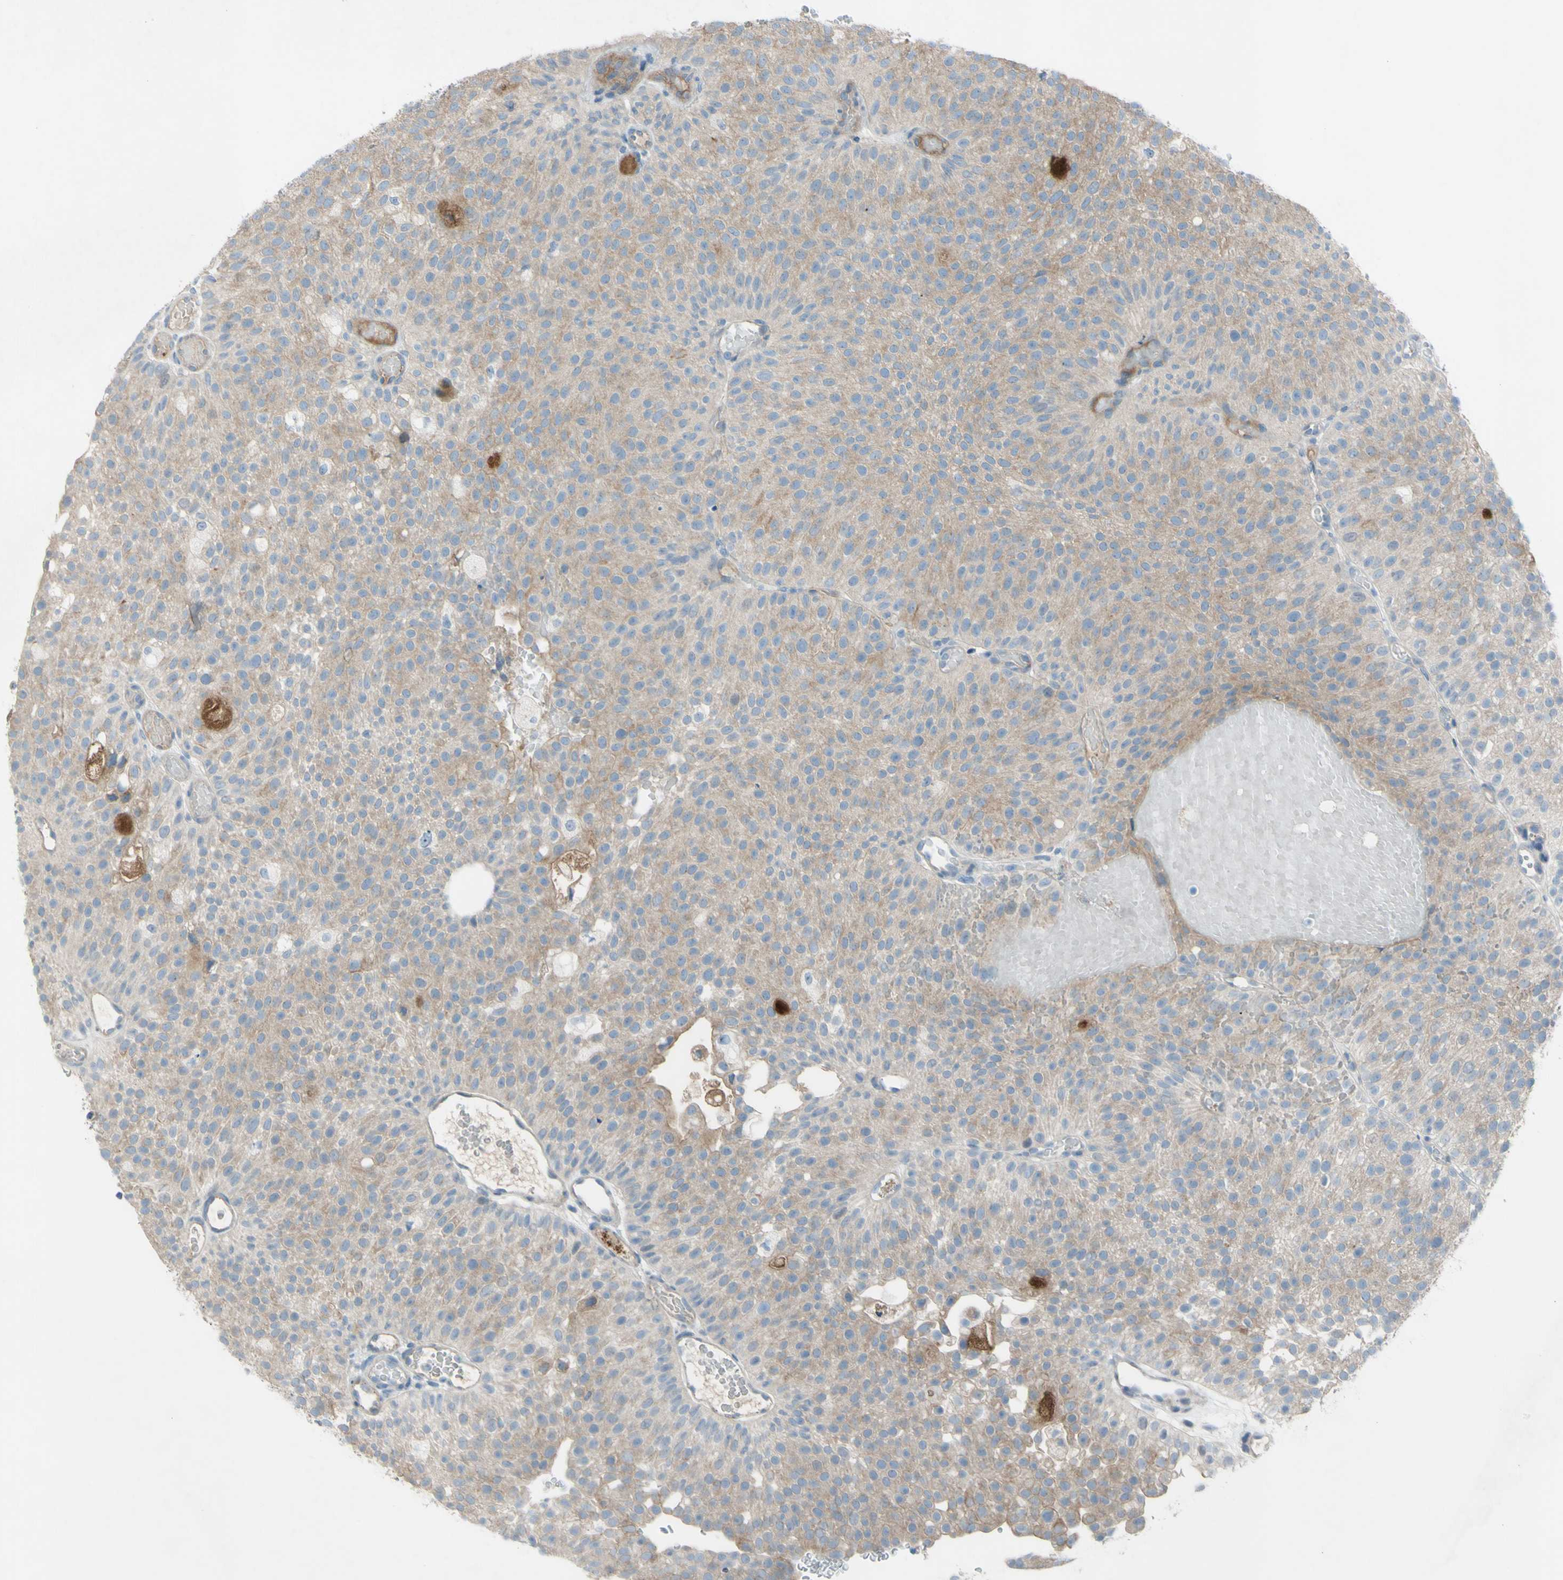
{"staining": {"intensity": "moderate", "quantity": ">75%", "location": "cytoplasmic/membranous"}, "tissue": "urothelial cancer", "cell_type": "Tumor cells", "image_type": "cancer", "snomed": [{"axis": "morphology", "description": "Urothelial carcinoma, Low grade"}, {"axis": "topography", "description": "Urinary bladder"}], "caption": "IHC of human urothelial carcinoma (low-grade) shows medium levels of moderate cytoplasmic/membranous expression in about >75% of tumor cells.", "gene": "ATRN", "patient": {"sex": "male", "age": 78}}